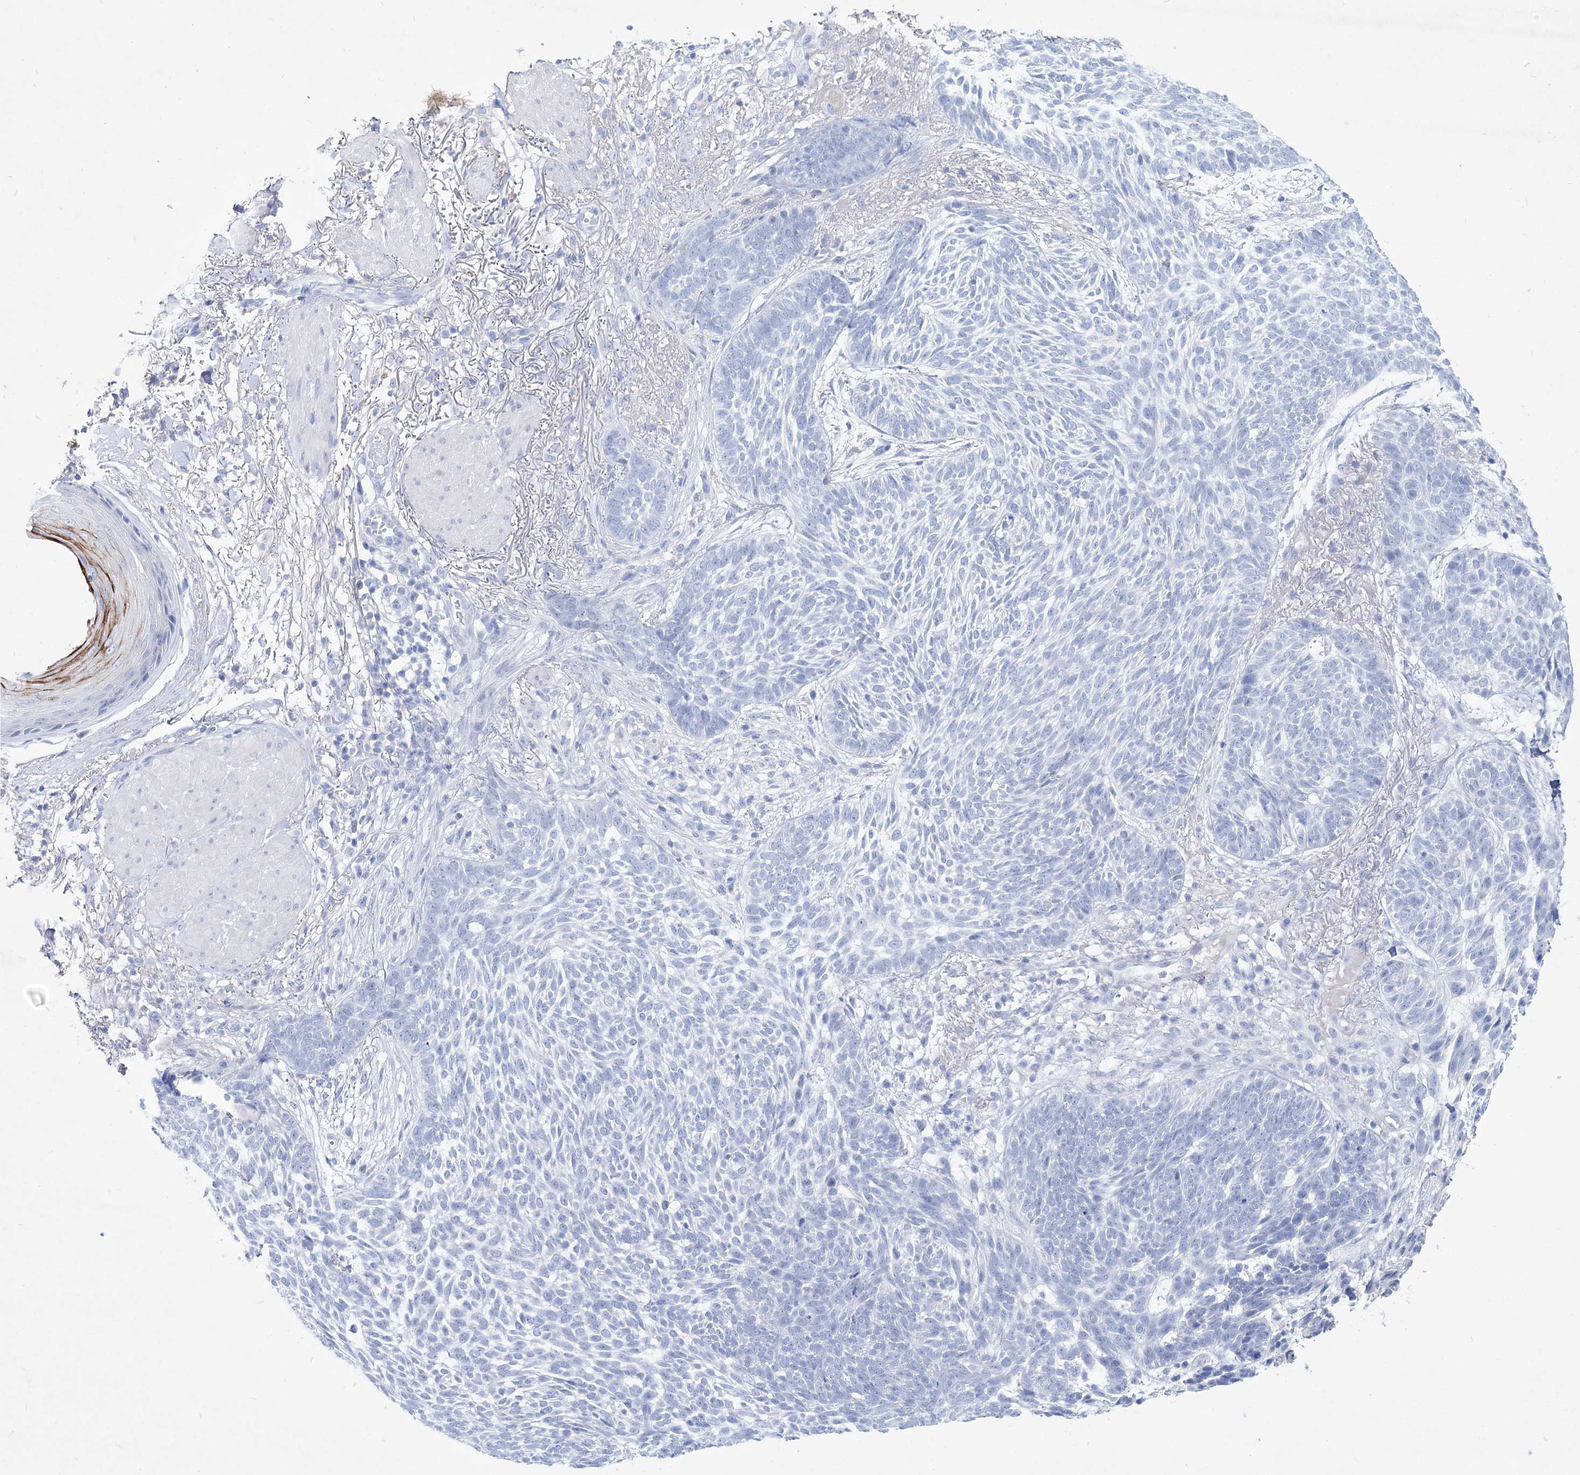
{"staining": {"intensity": "negative", "quantity": "none", "location": "none"}, "tissue": "skin cancer", "cell_type": "Tumor cells", "image_type": "cancer", "snomed": [{"axis": "morphology", "description": "Normal tissue, NOS"}, {"axis": "morphology", "description": "Basal cell carcinoma"}, {"axis": "topography", "description": "Skin"}], "caption": "DAB immunohistochemical staining of skin cancer (basal cell carcinoma) demonstrates no significant staining in tumor cells. (Immunohistochemistry (ihc), brightfield microscopy, high magnification).", "gene": "SPINK7", "patient": {"sex": "male", "age": 64}}